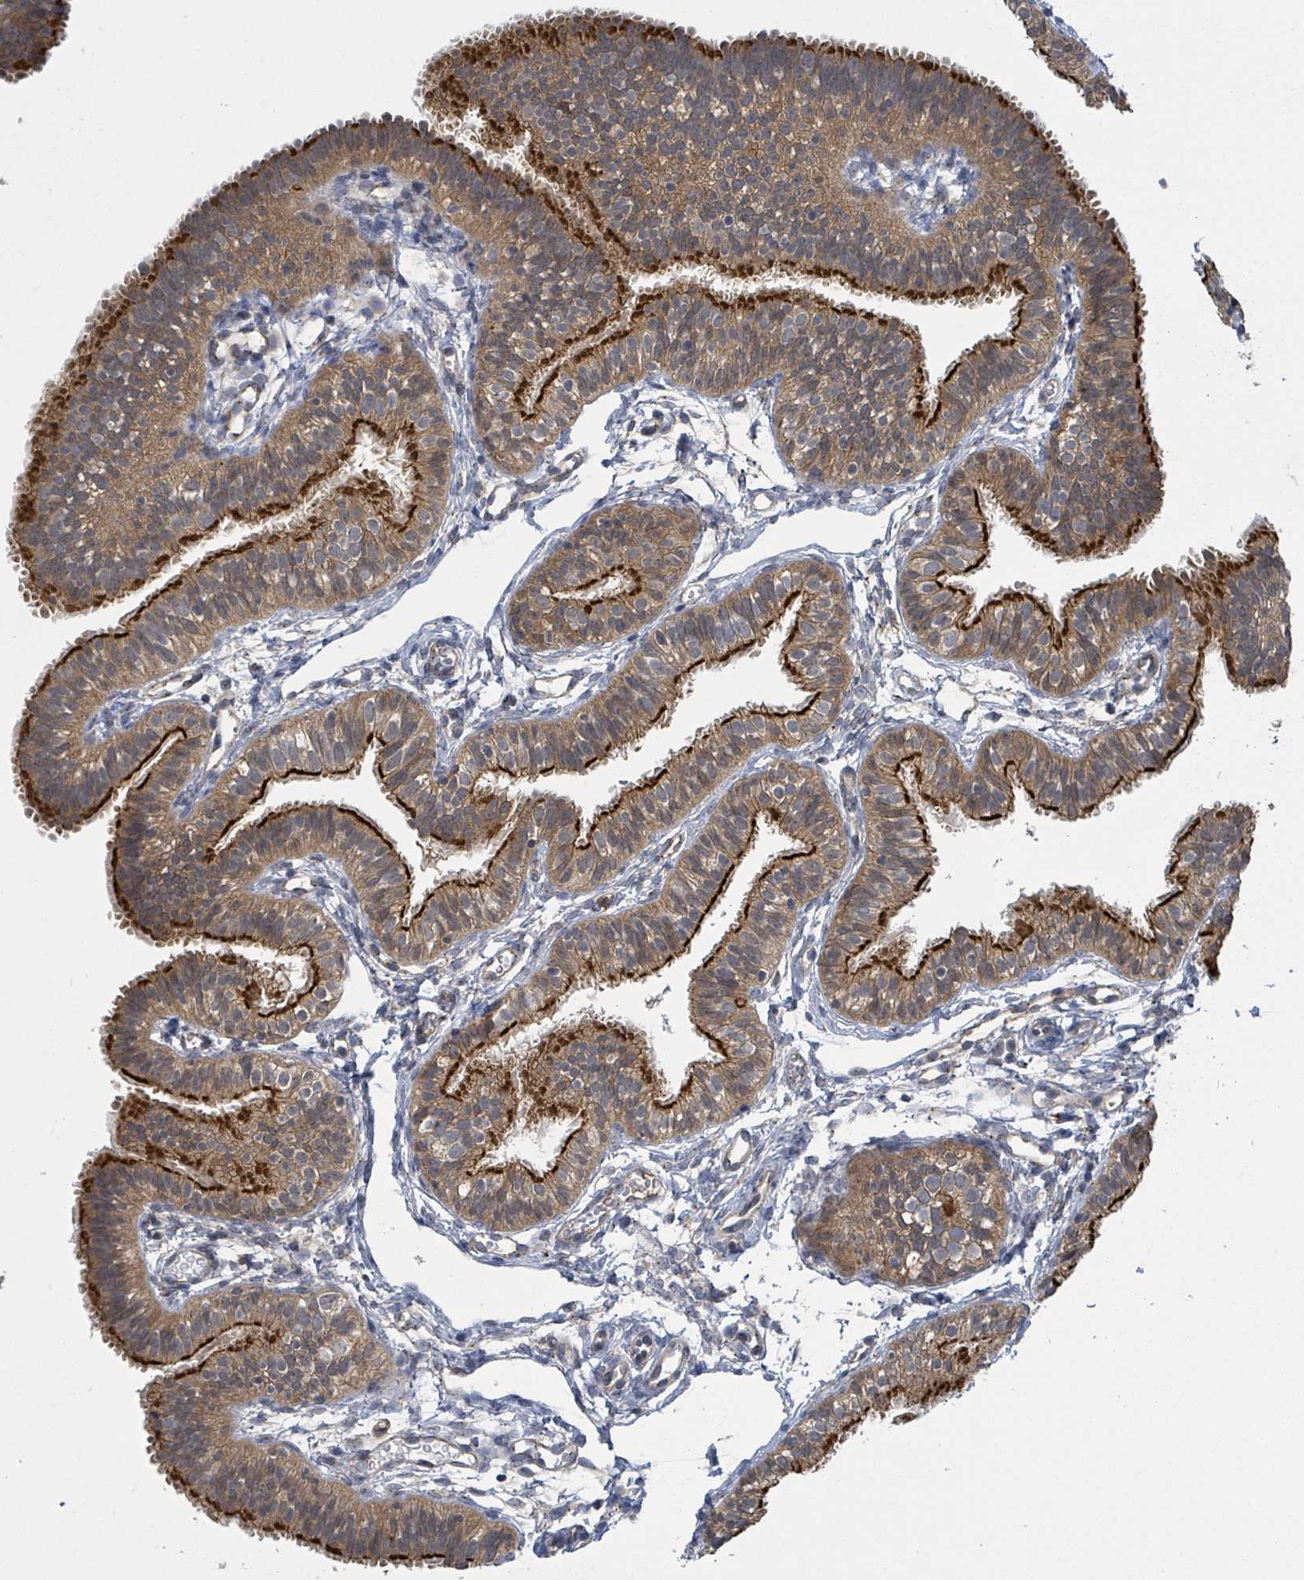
{"staining": {"intensity": "strong", "quantity": ">75%", "location": "cytoplasmic/membranous"}, "tissue": "fallopian tube", "cell_type": "Glandular cells", "image_type": "normal", "snomed": [{"axis": "morphology", "description": "Normal tissue, NOS"}, {"axis": "topography", "description": "Fallopian tube"}], "caption": "This histopathology image reveals IHC staining of unremarkable fallopian tube, with high strong cytoplasmic/membranous positivity in approximately >75% of glandular cells.", "gene": "CCDC121", "patient": {"sex": "female", "age": 35}}